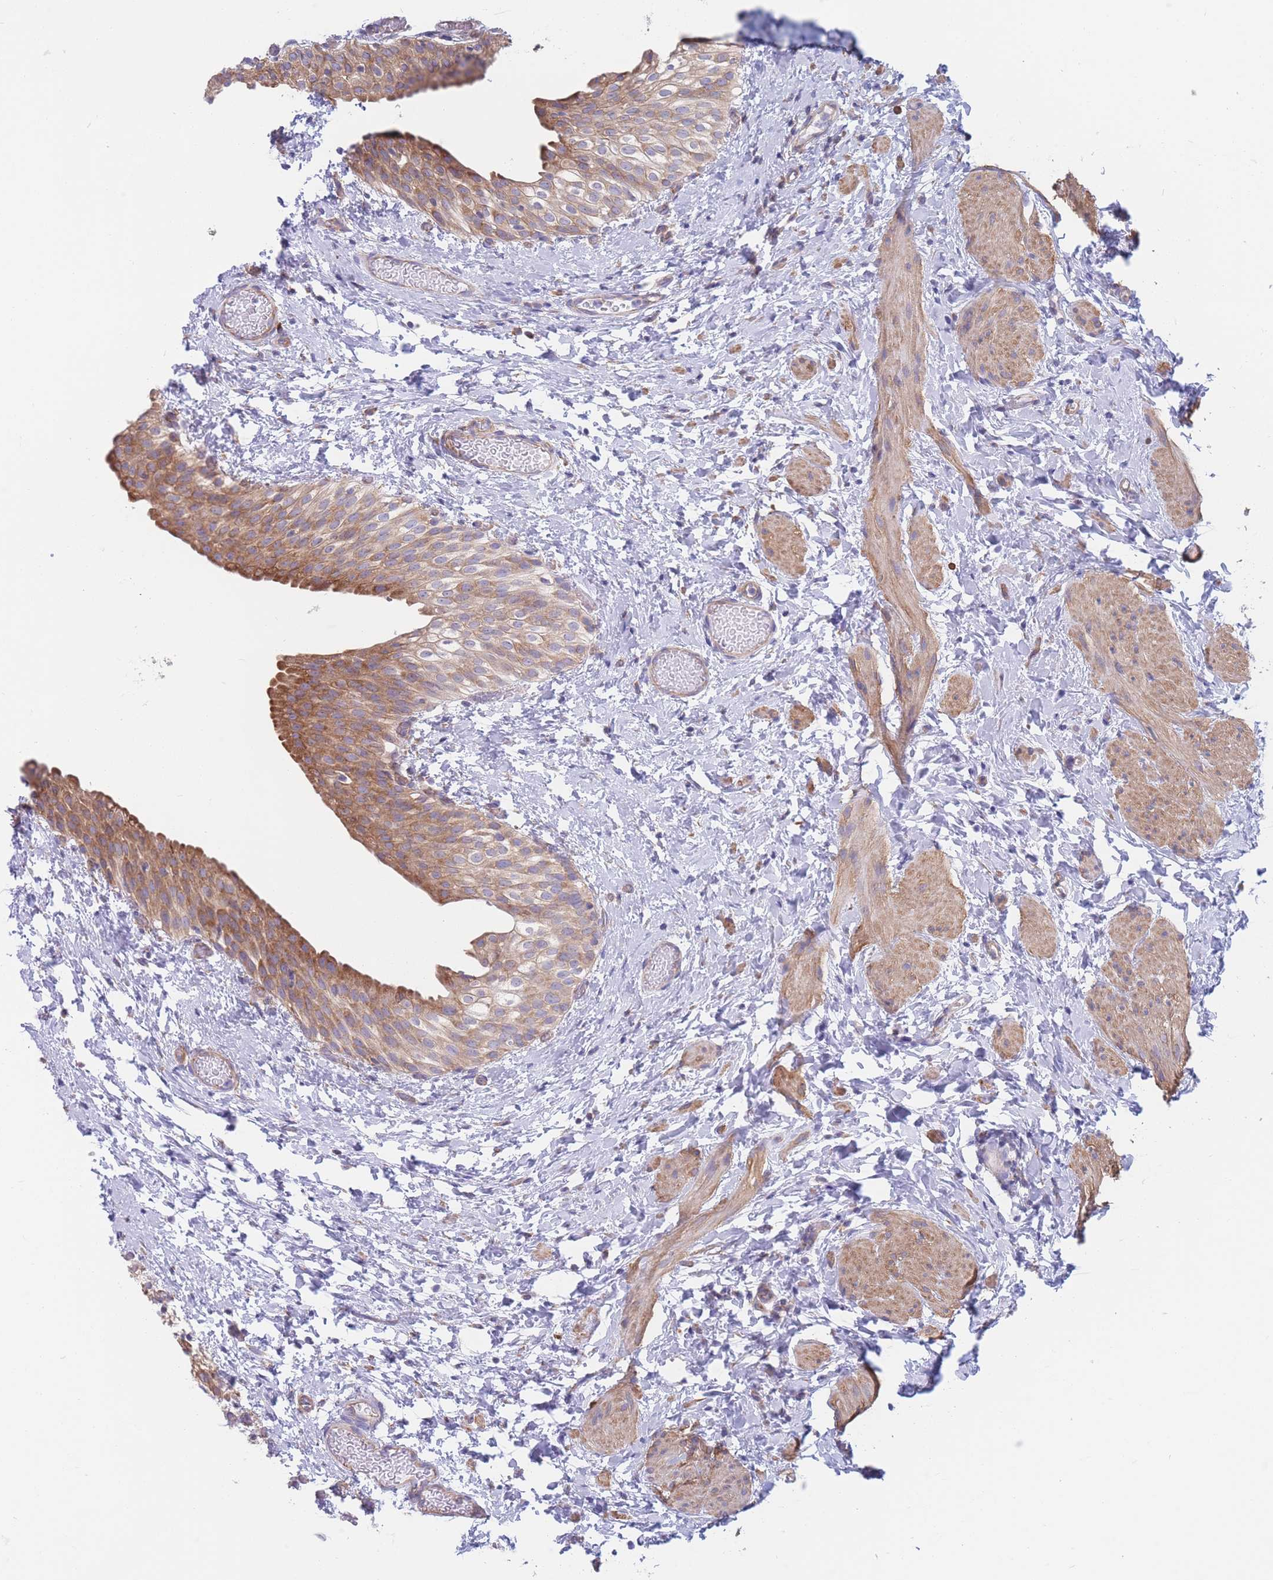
{"staining": {"intensity": "moderate", "quantity": ">75%", "location": "cytoplasmic/membranous"}, "tissue": "urinary bladder", "cell_type": "Urothelial cells", "image_type": "normal", "snomed": [{"axis": "morphology", "description": "Normal tissue, NOS"}, {"axis": "topography", "description": "Urinary bladder"}], "caption": "Brown immunohistochemical staining in unremarkable urinary bladder demonstrates moderate cytoplasmic/membranous staining in approximately >75% of urothelial cells. (IHC, brightfield microscopy, high magnification).", "gene": "RPL8", "patient": {"sex": "male", "age": 1}}